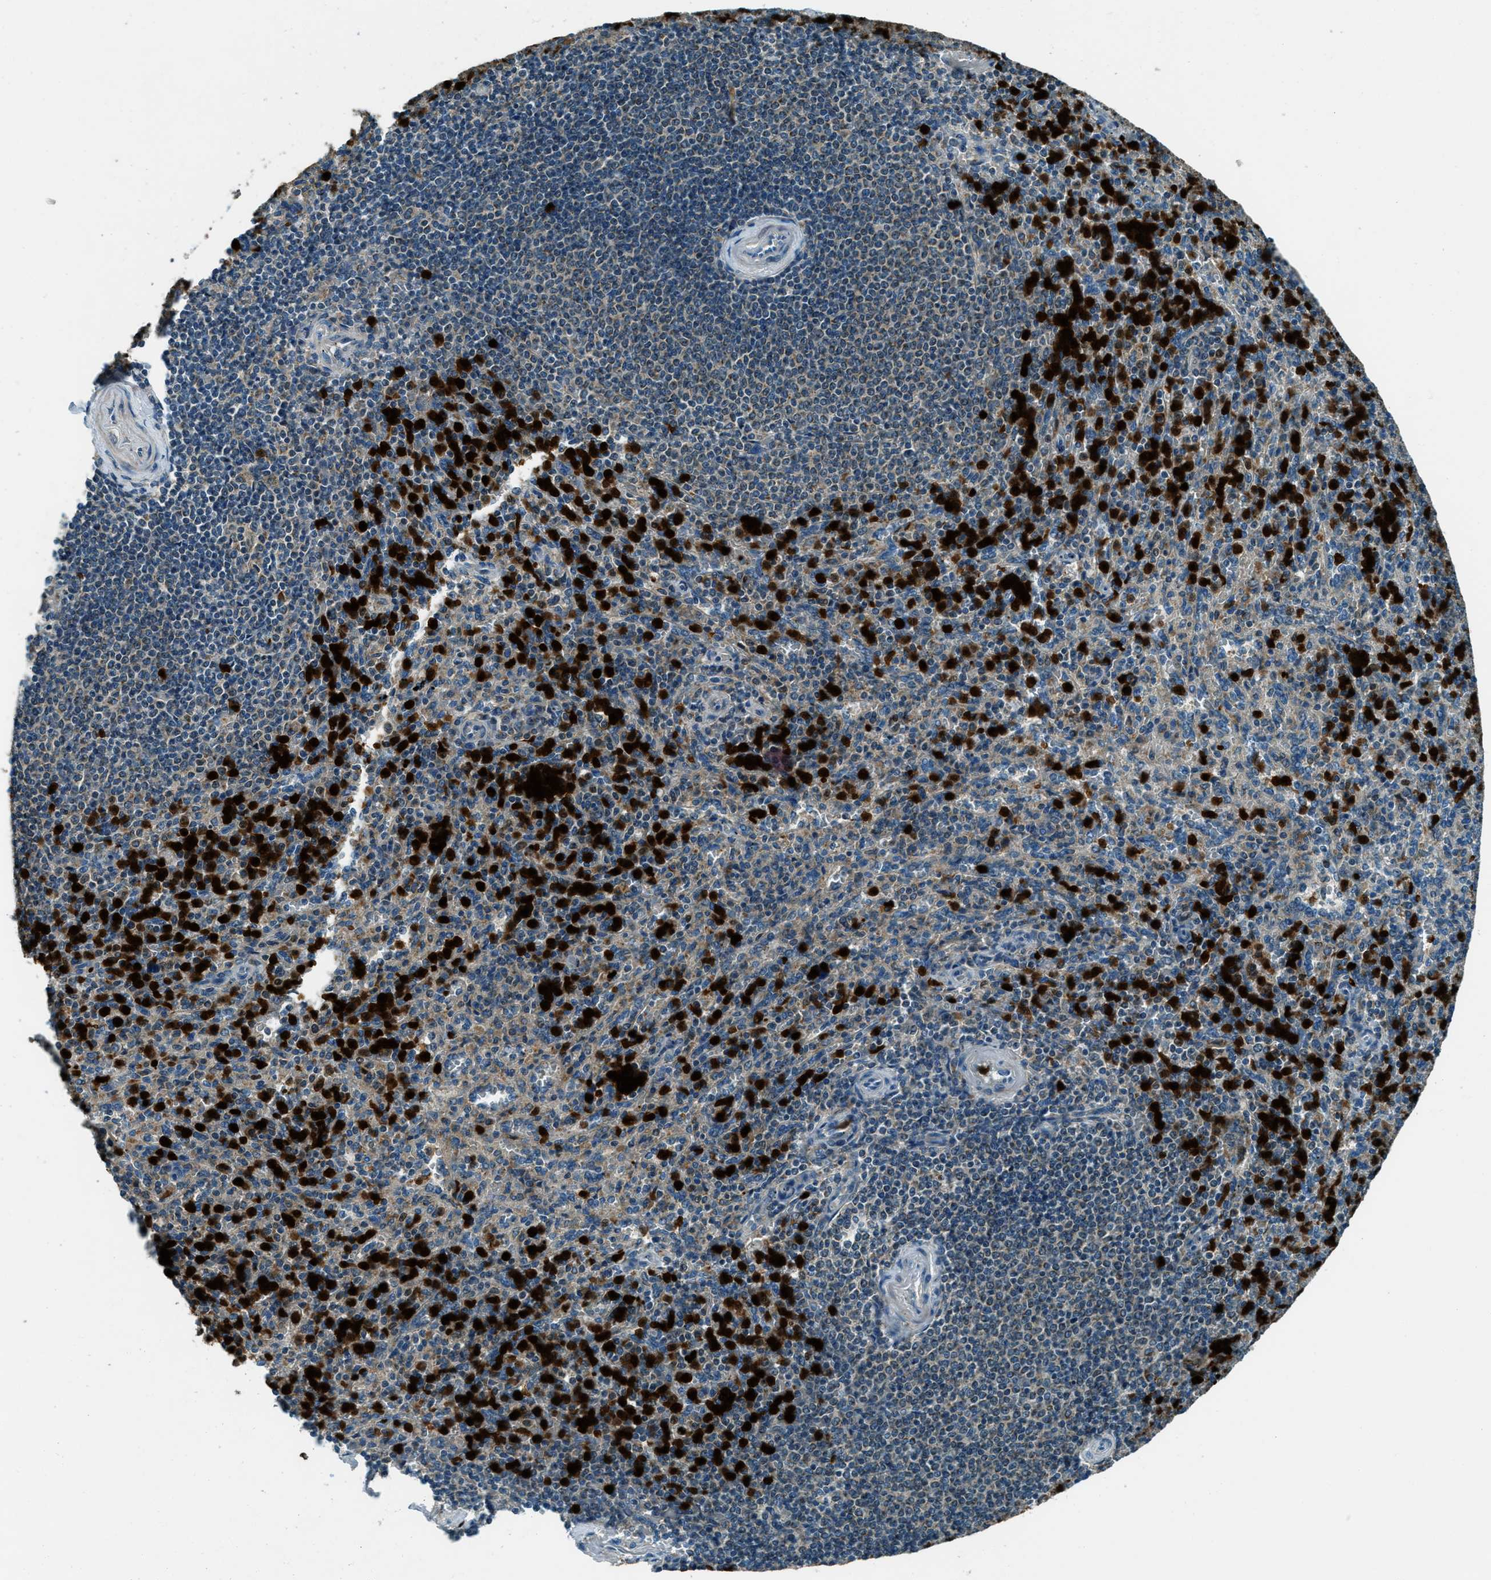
{"staining": {"intensity": "strong", "quantity": "25%-75%", "location": "nuclear"}, "tissue": "spleen", "cell_type": "Cells in red pulp", "image_type": "normal", "snomed": [{"axis": "morphology", "description": "Normal tissue, NOS"}, {"axis": "topography", "description": "Spleen"}], "caption": "The micrograph exhibits immunohistochemical staining of benign spleen. There is strong nuclear expression is seen in approximately 25%-75% of cells in red pulp.", "gene": "FAR1", "patient": {"sex": "male", "age": 36}}